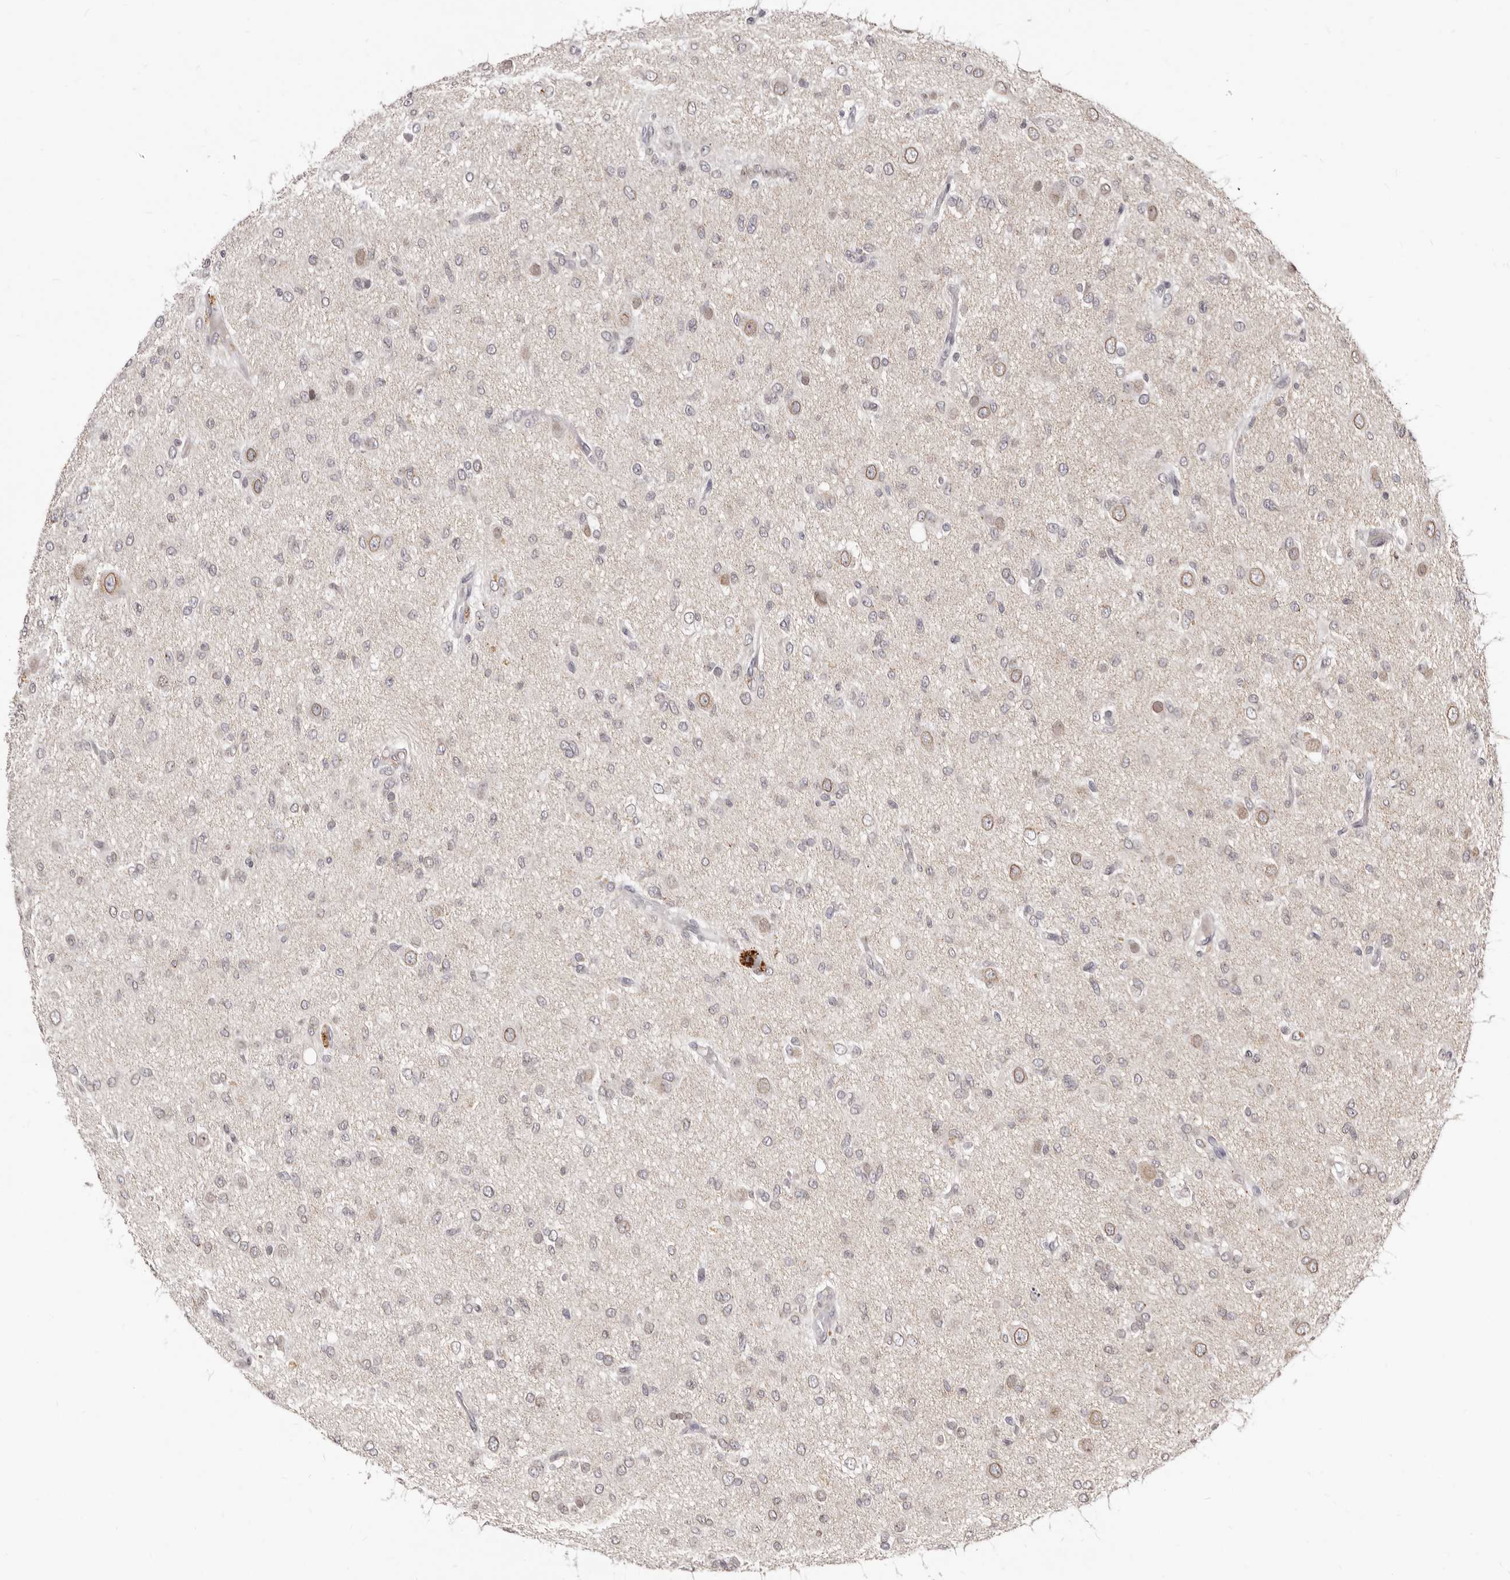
{"staining": {"intensity": "moderate", "quantity": "<25%", "location": "nuclear"}, "tissue": "glioma", "cell_type": "Tumor cells", "image_type": "cancer", "snomed": [{"axis": "morphology", "description": "Glioma, malignant, High grade"}, {"axis": "topography", "description": "Brain"}], "caption": "There is low levels of moderate nuclear staining in tumor cells of high-grade glioma (malignant), as demonstrated by immunohistochemical staining (brown color).", "gene": "LCORL", "patient": {"sex": "female", "age": 59}}